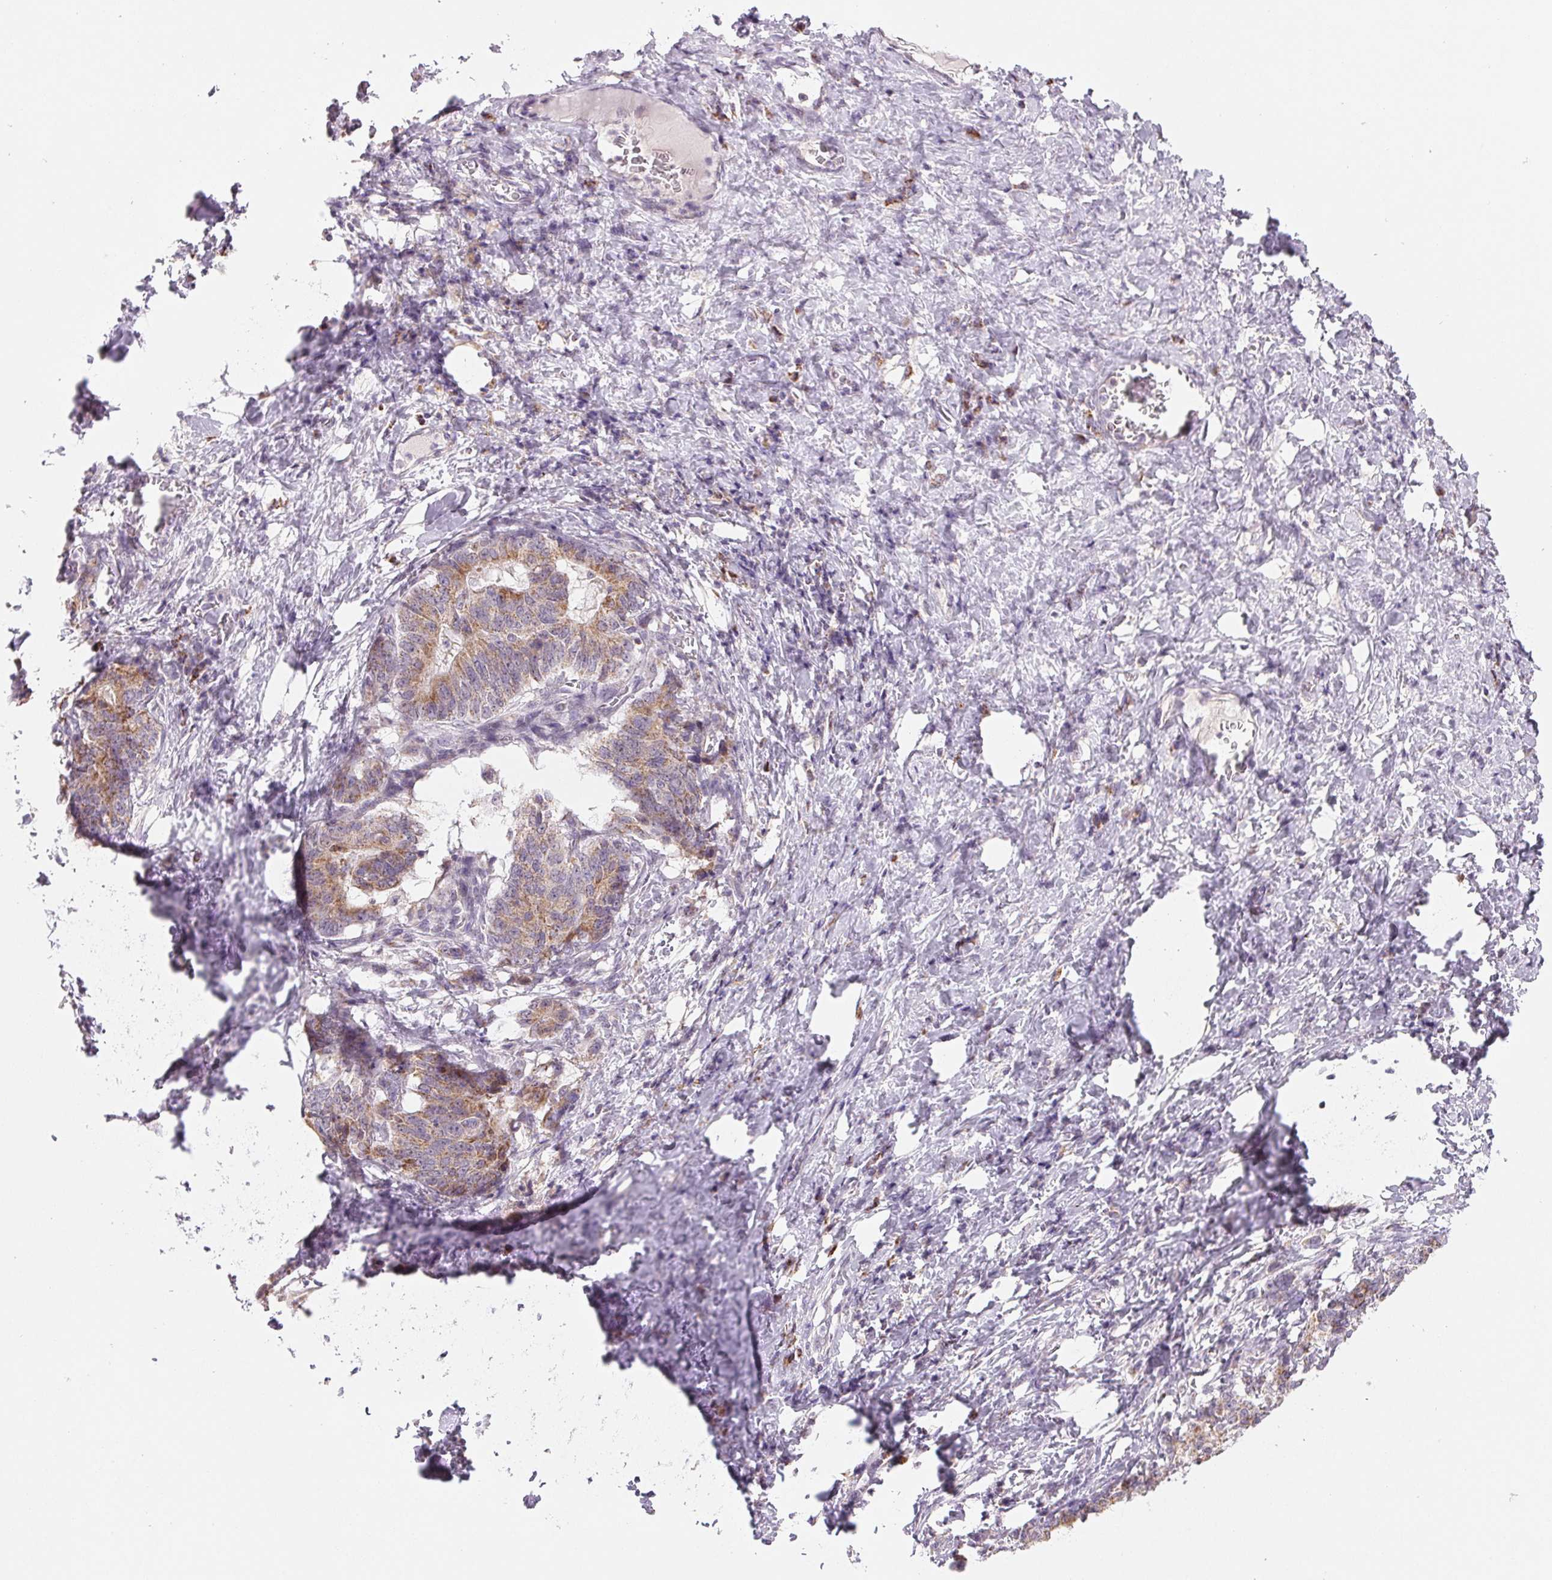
{"staining": {"intensity": "moderate", "quantity": ">75%", "location": "cytoplasmic/membranous"}, "tissue": "stomach cancer", "cell_type": "Tumor cells", "image_type": "cancer", "snomed": [{"axis": "morphology", "description": "Normal tissue, NOS"}, {"axis": "morphology", "description": "Adenocarcinoma, NOS"}, {"axis": "topography", "description": "Stomach"}], "caption": "Immunohistochemical staining of adenocarcinoma (stomach) demonstrates moderate cytoplasmic/membranous protein positivity in about >75% of tumor cells.", "gene": "HINT2", "patient": {"sex": "female", "age": 64}}